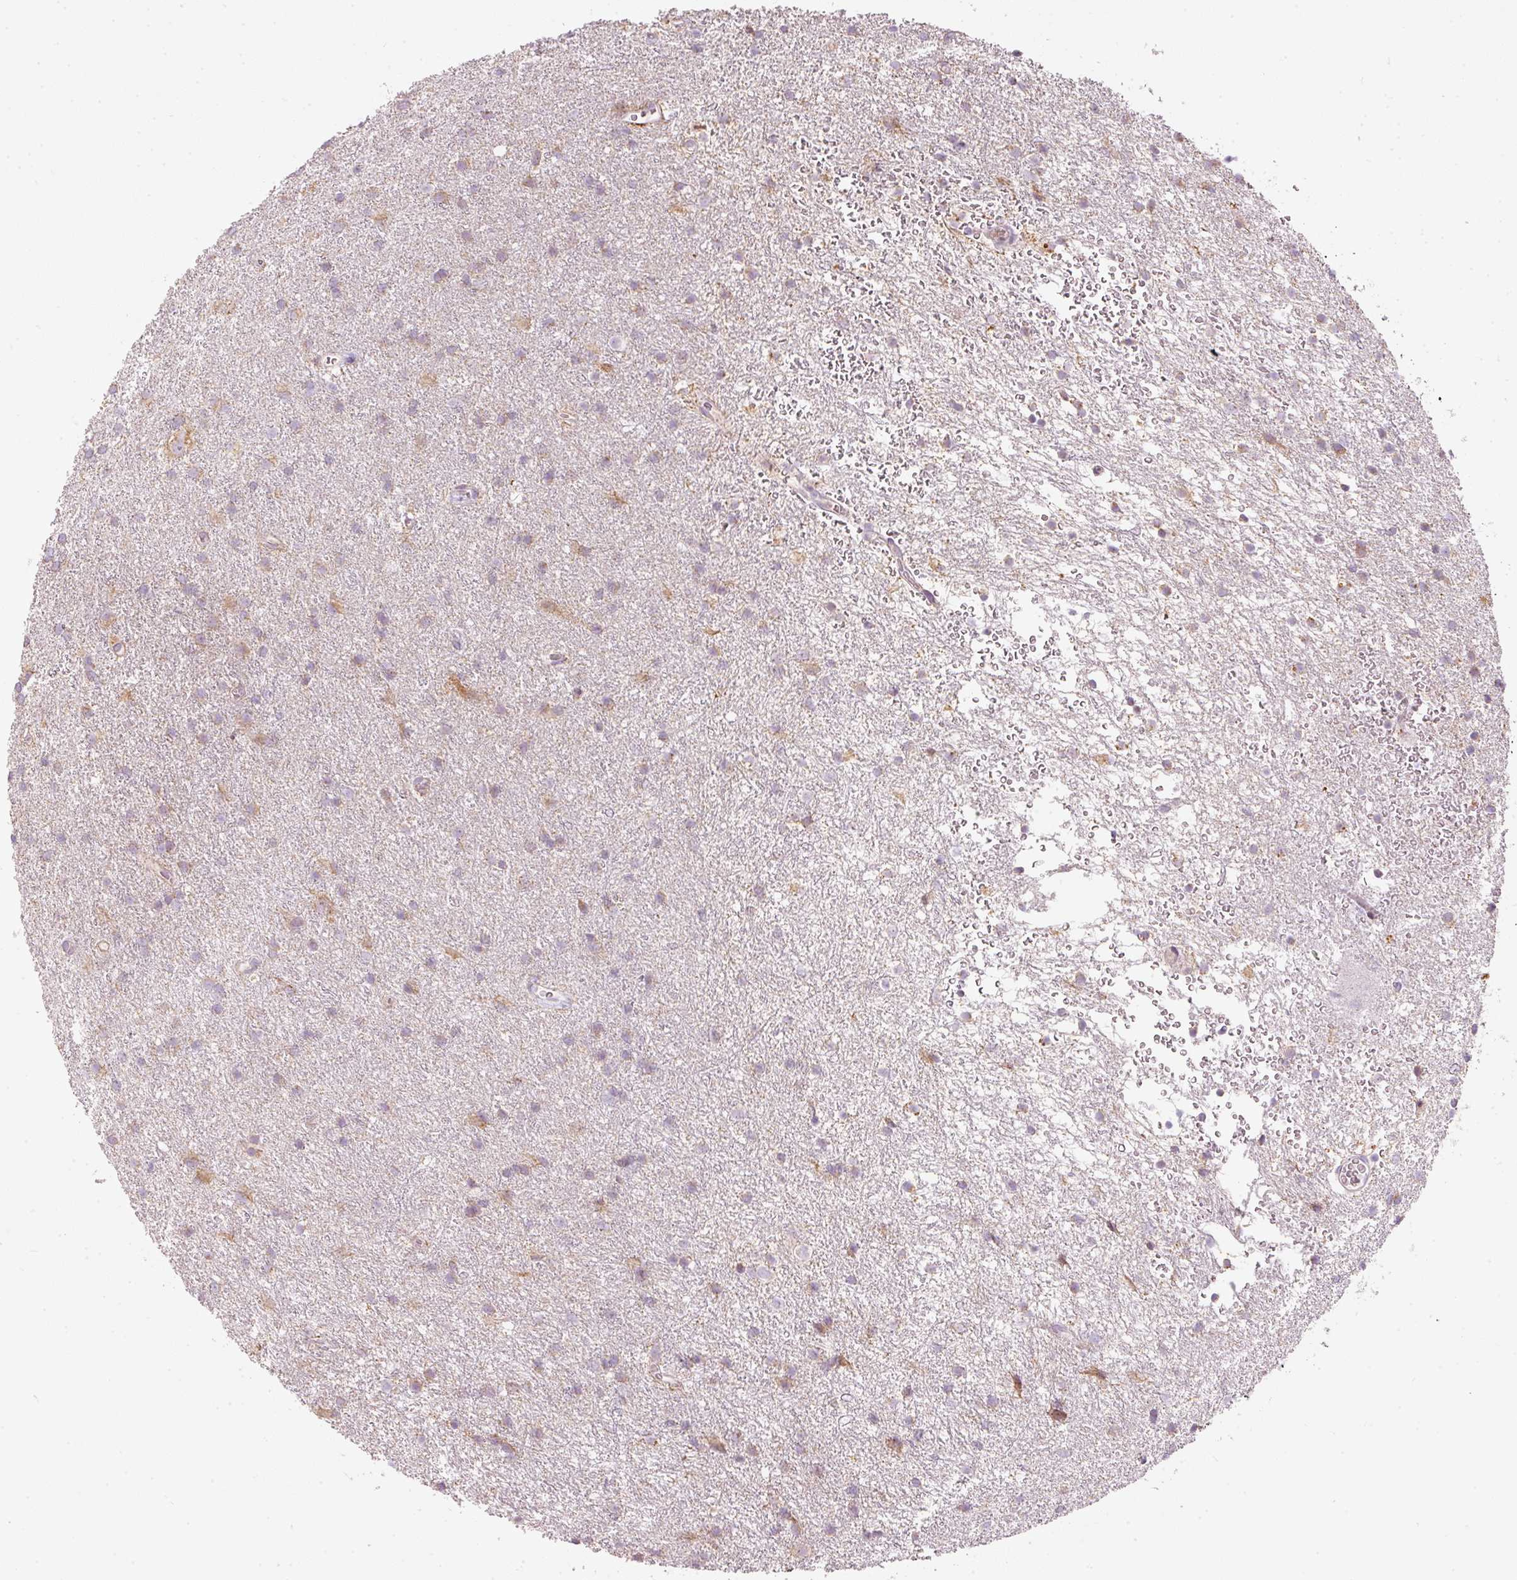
{"staining": {"intensity": "weak", "quantity": "<25%", "location": "cytoplasmic/membranous"}, "tissue": "glioma", "cell_type": "Tumor cells", "image_type": "cancer", "snomed": [{"axis": "morphology", "description": "Glioma, malignant, High grade"}, {"axis": "topography", "description": "Brain"}], "caption": "High-grade glioma (malignant) was stained to show a protein in brown. There is no significant expression in tumor cells.", "gene": "RNF39", "patient": {"sex": "female", "age": 50}}